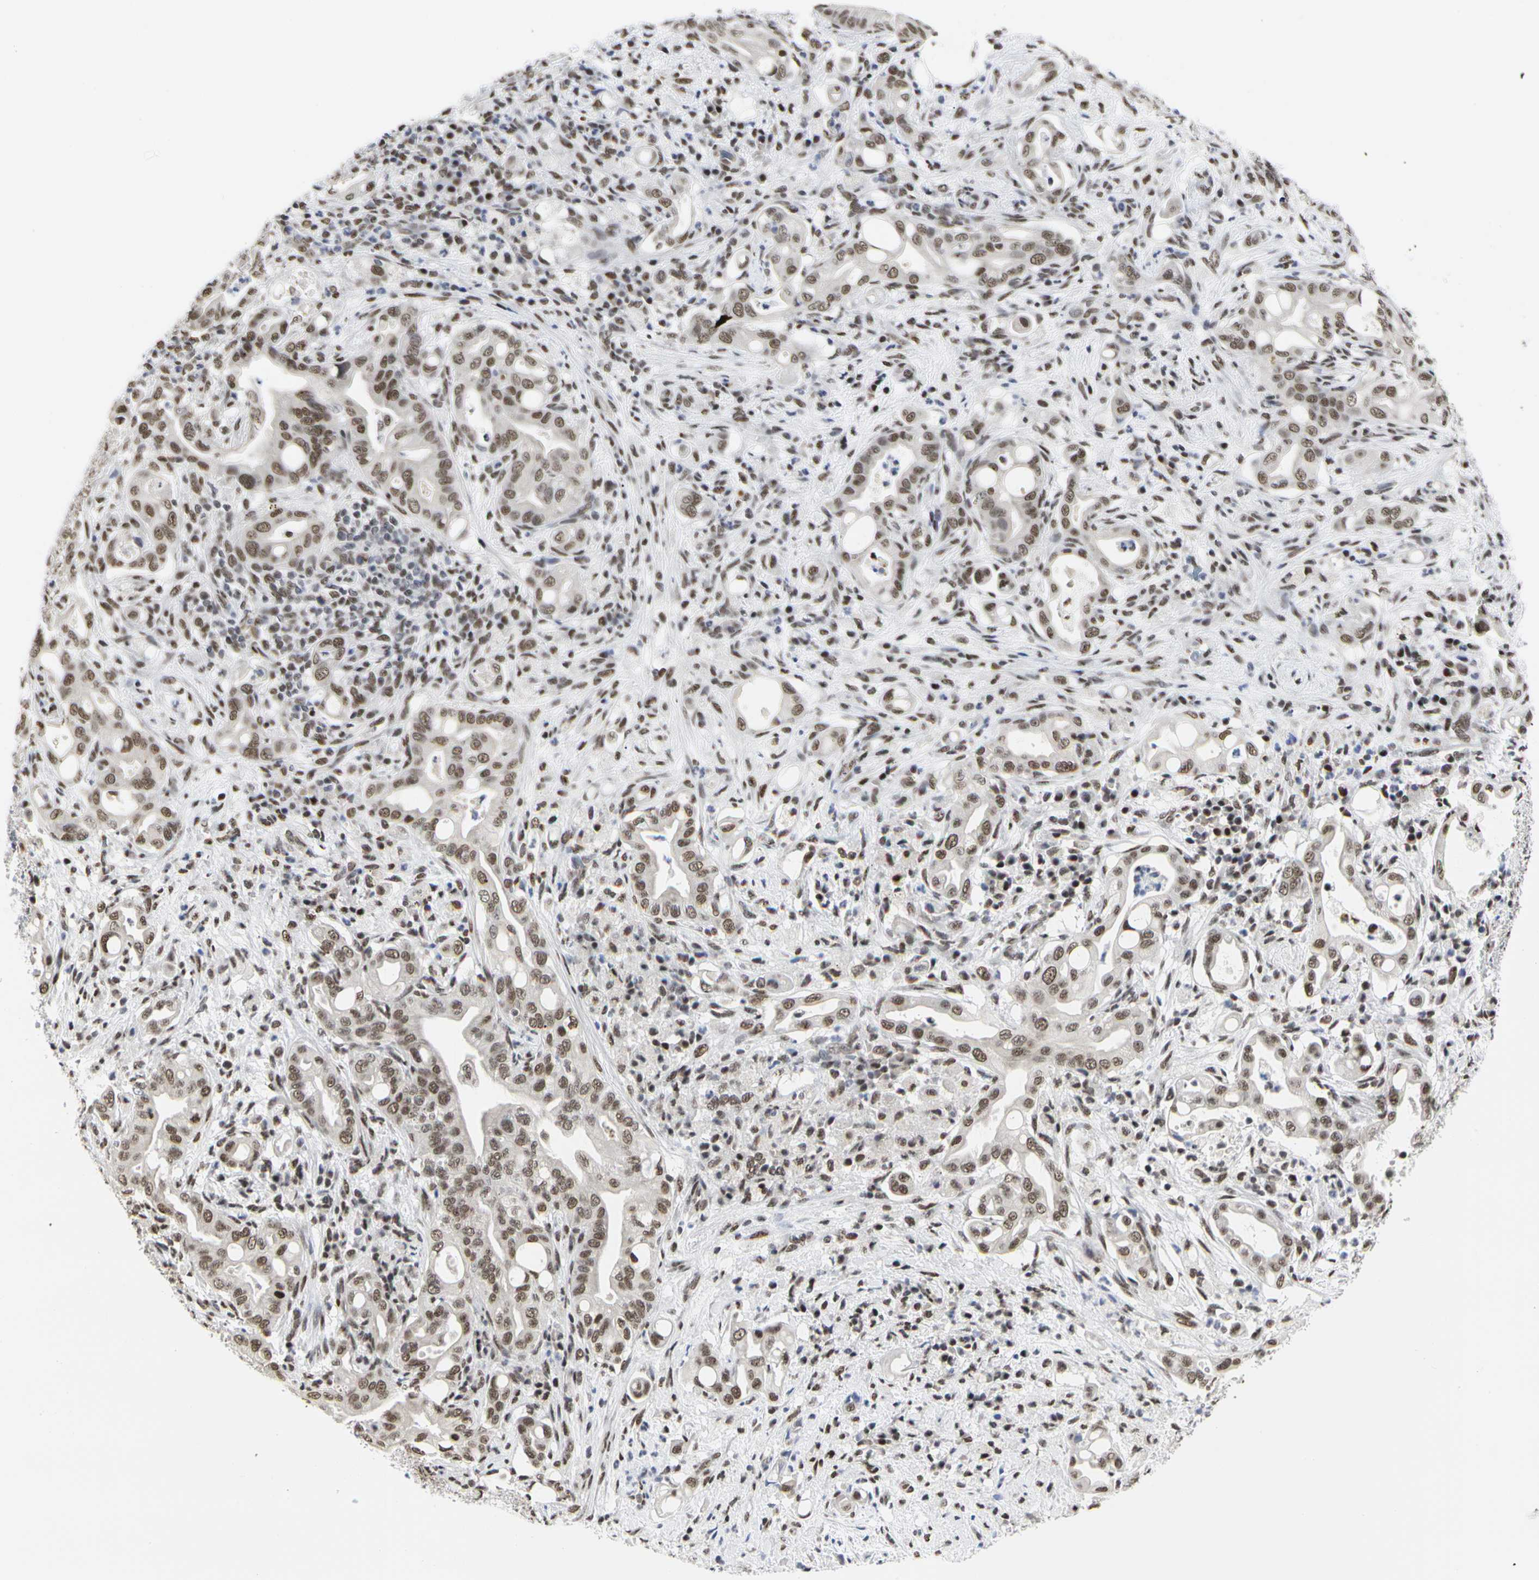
{"staining": {"intensity": "moderate", "quantity": ">75%", "location": "nuclear"}, "tissue": "liver cancer", "cell_type": "Tumor cells", "image_type": "cancer", "snomed": [{"axis": "morphology", "description": "Cholangiocarcinoma"}, {"axis": "topography", "description": "Liver"}], "caption": "Immunohistochemistry of liver cholangiocarcinoma demonstrates medium levels of moderate nuclear staining in approximately >75% of tumor cells.", "gene": "PRMT3", "patient": {"sex": "female", "age": 68}}